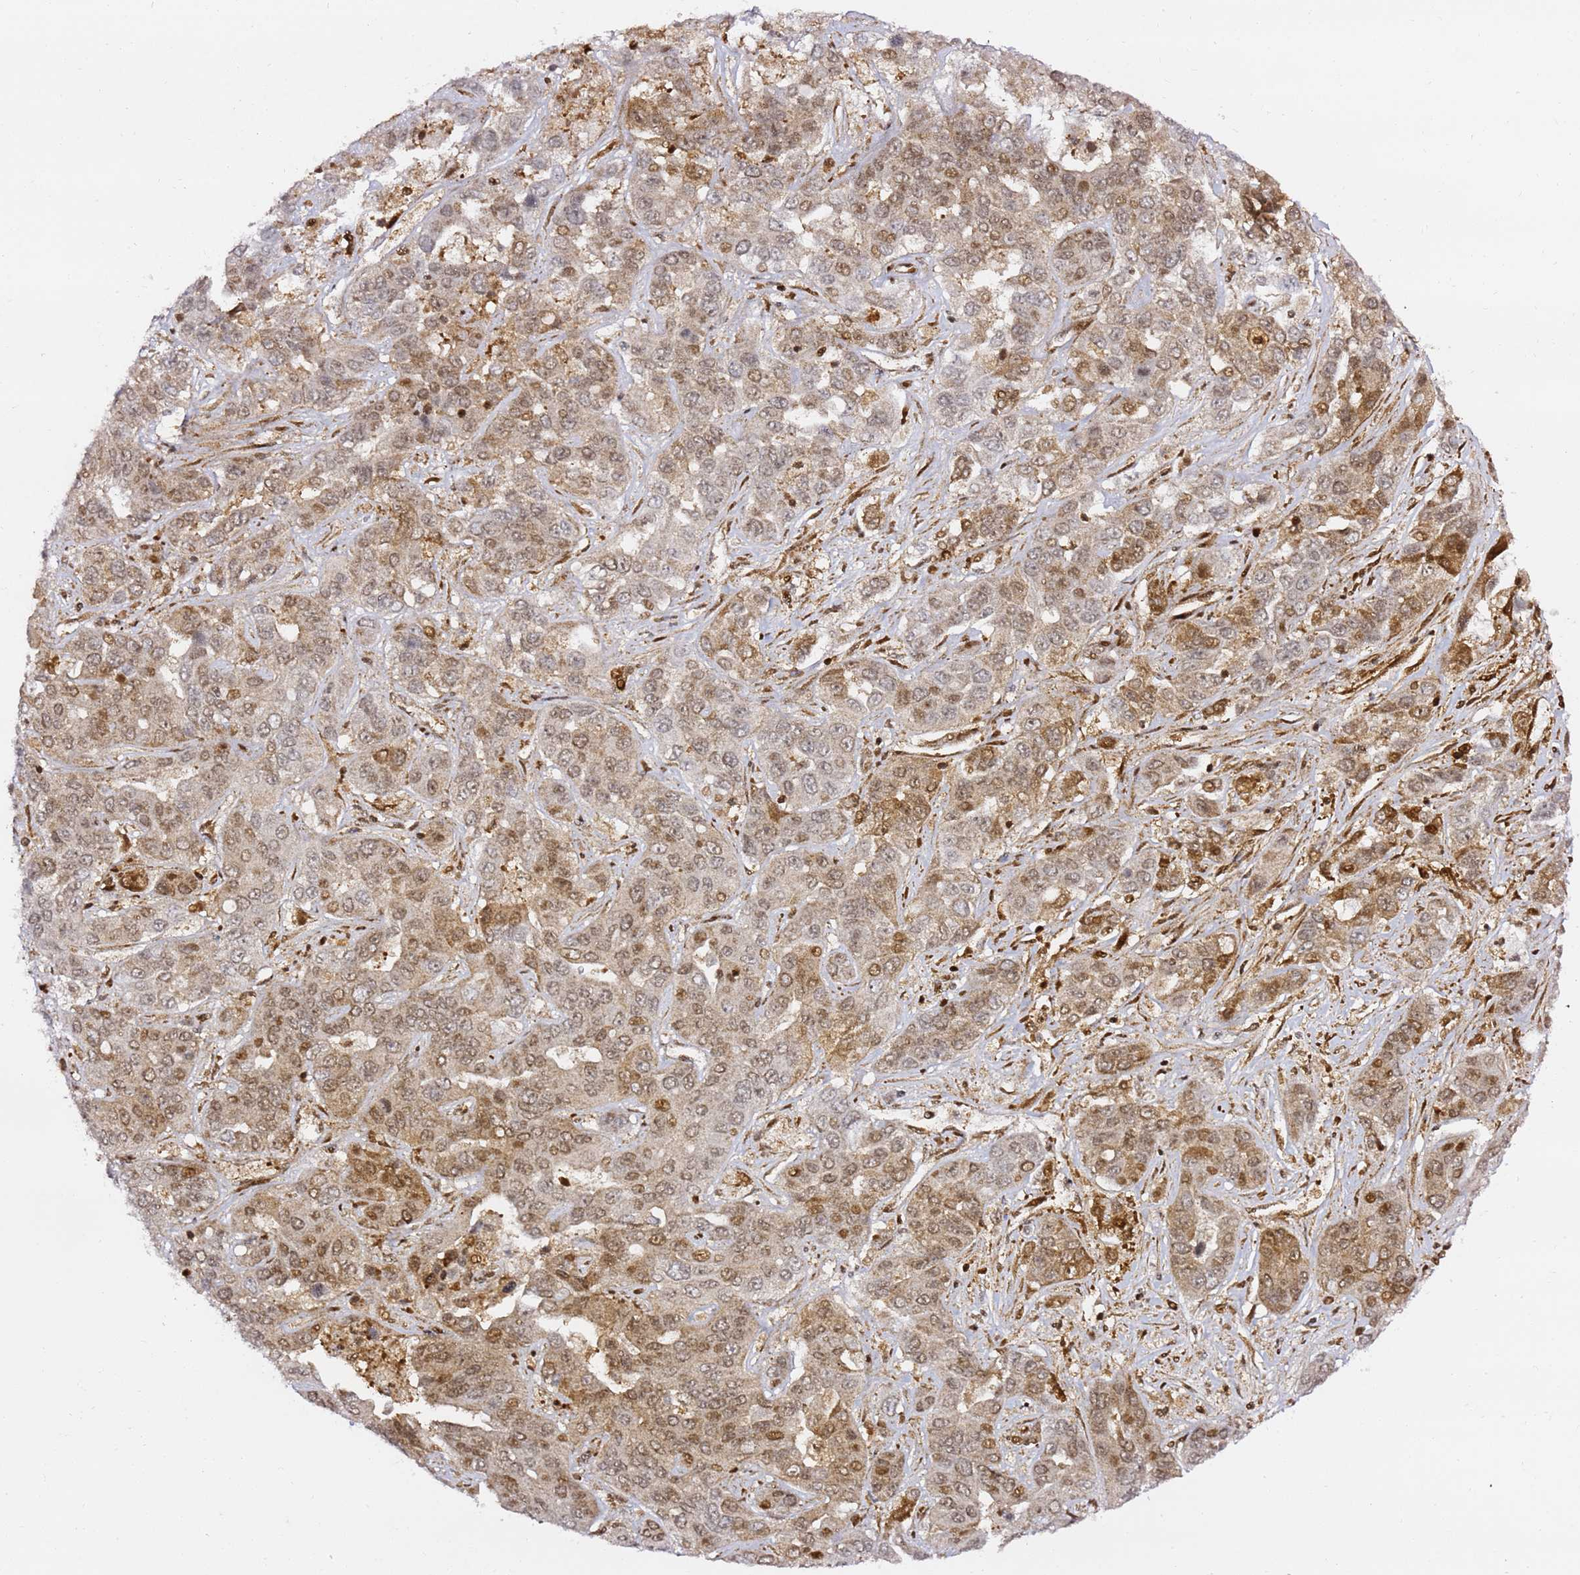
{"staining": {"intensity": "moderate", "quantity": ">75%", "location": "cytoplasmic/membranous,nuclear"}, "tissue": "liver cancer", "cell_type": "Tumor cells", "image_type": "cancer", "snomed": [{"axis": "morphology", "description": "Cholangiocarcinoma"}, {"axis": "topography", "description": "Liver"}], "caption": "Immunohistochemistry histopathology image of neoplastic tissue: cholangiocarcinoma (liver) stained using IHC displays medium levels of moderate protein expression localized specifically in the cytoplasmic/membranous and nuclear of tumor cells, appearing as a cytoplasmic/membranous and nuclear brown color.", "gene": "GBP2", "patient": {"sex": "female", "age": 52}}